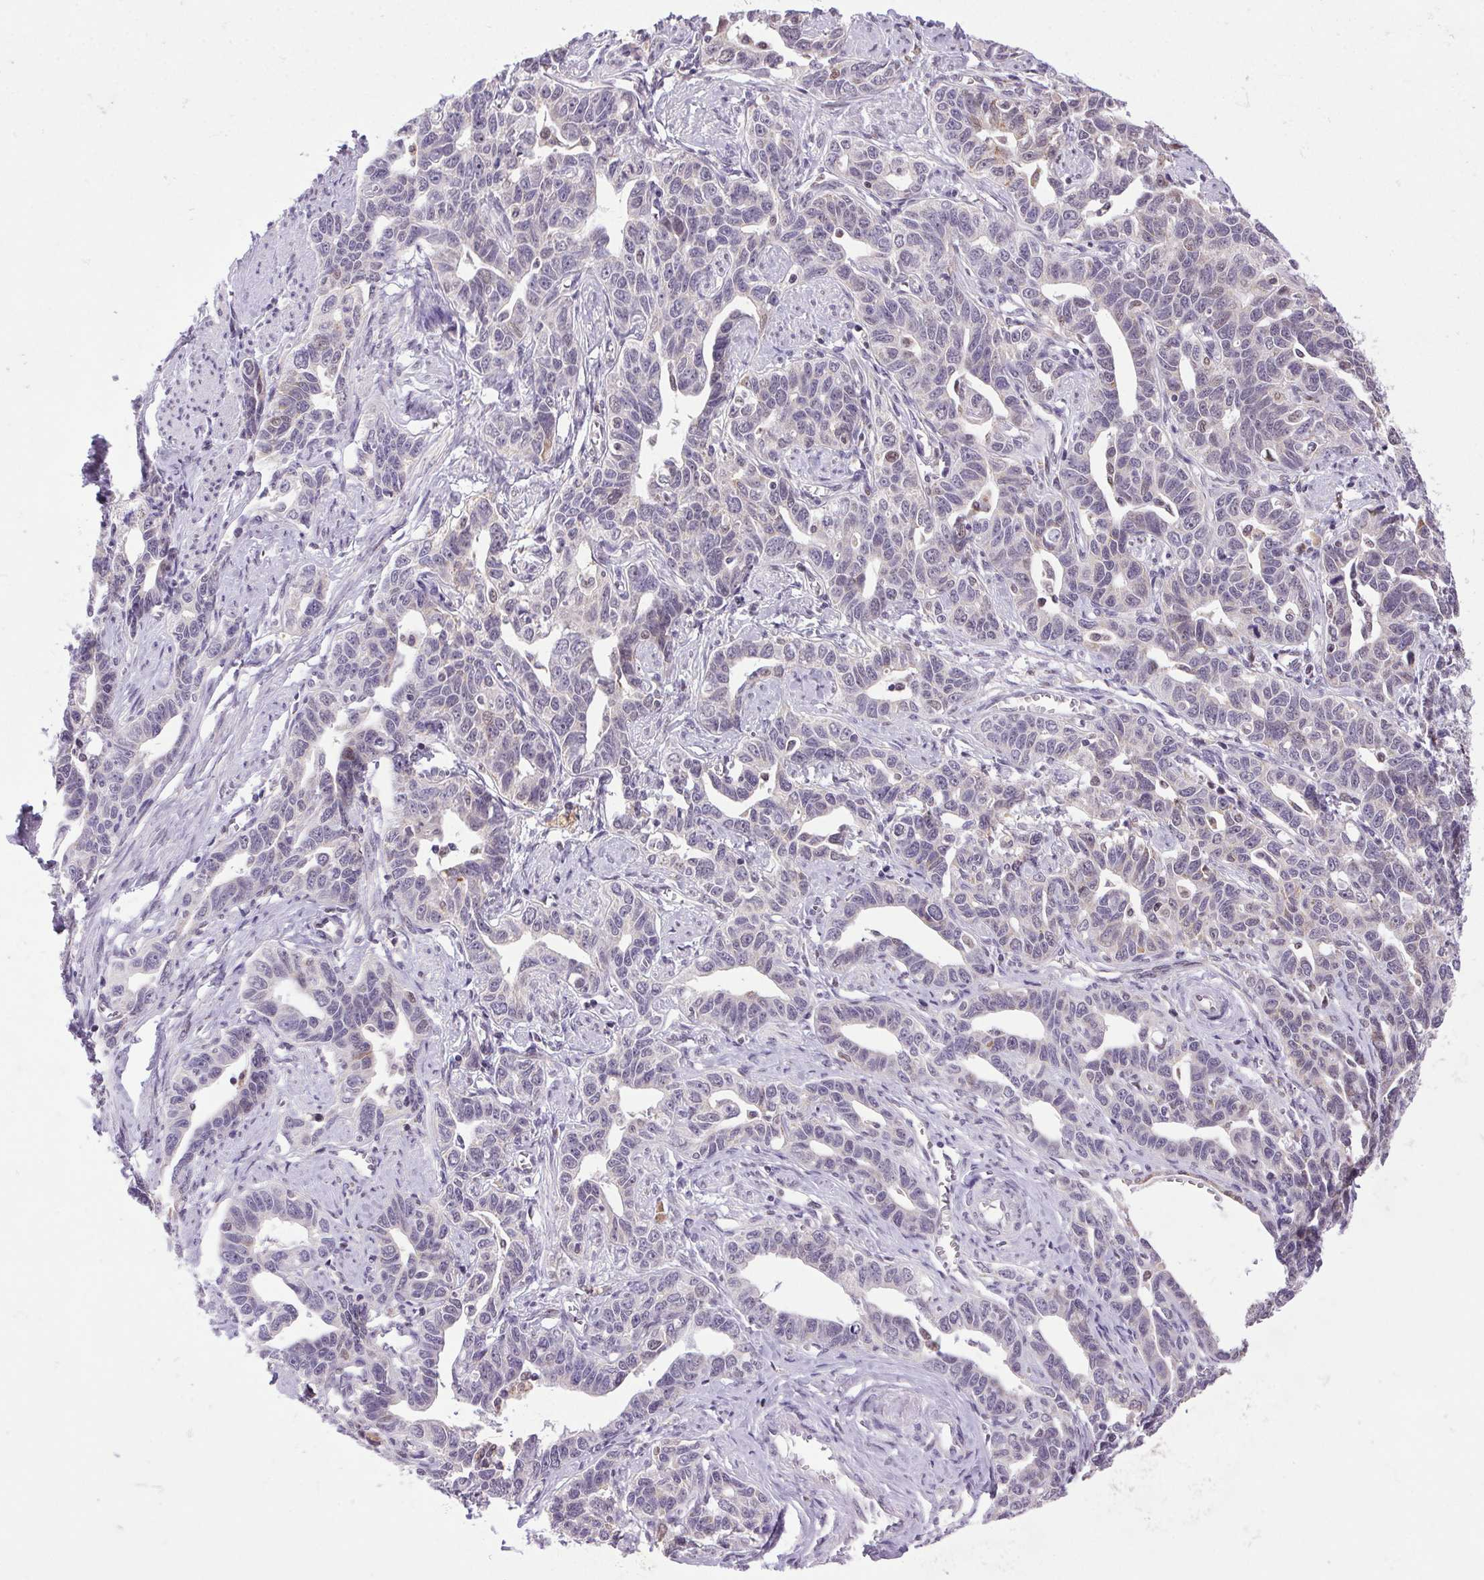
{"staining": {"intensity": "negative", "quantity": "none", "location": "none"}, "tissue": "ovarian cancer", "cell_type": "Tumor cells", "image_type": "cancer", "snomed": [{"axis": "morphology", "description": "Cystadenocarcinoma, serous, NOS"}, {"axis": "topography", "description": "Ovary"}], "caption": "Tumor cells are negative for brown protein staining in ovarian cancer.", "gene": "AKR1E2", "patient": {"sex": "female", "age": 69}}